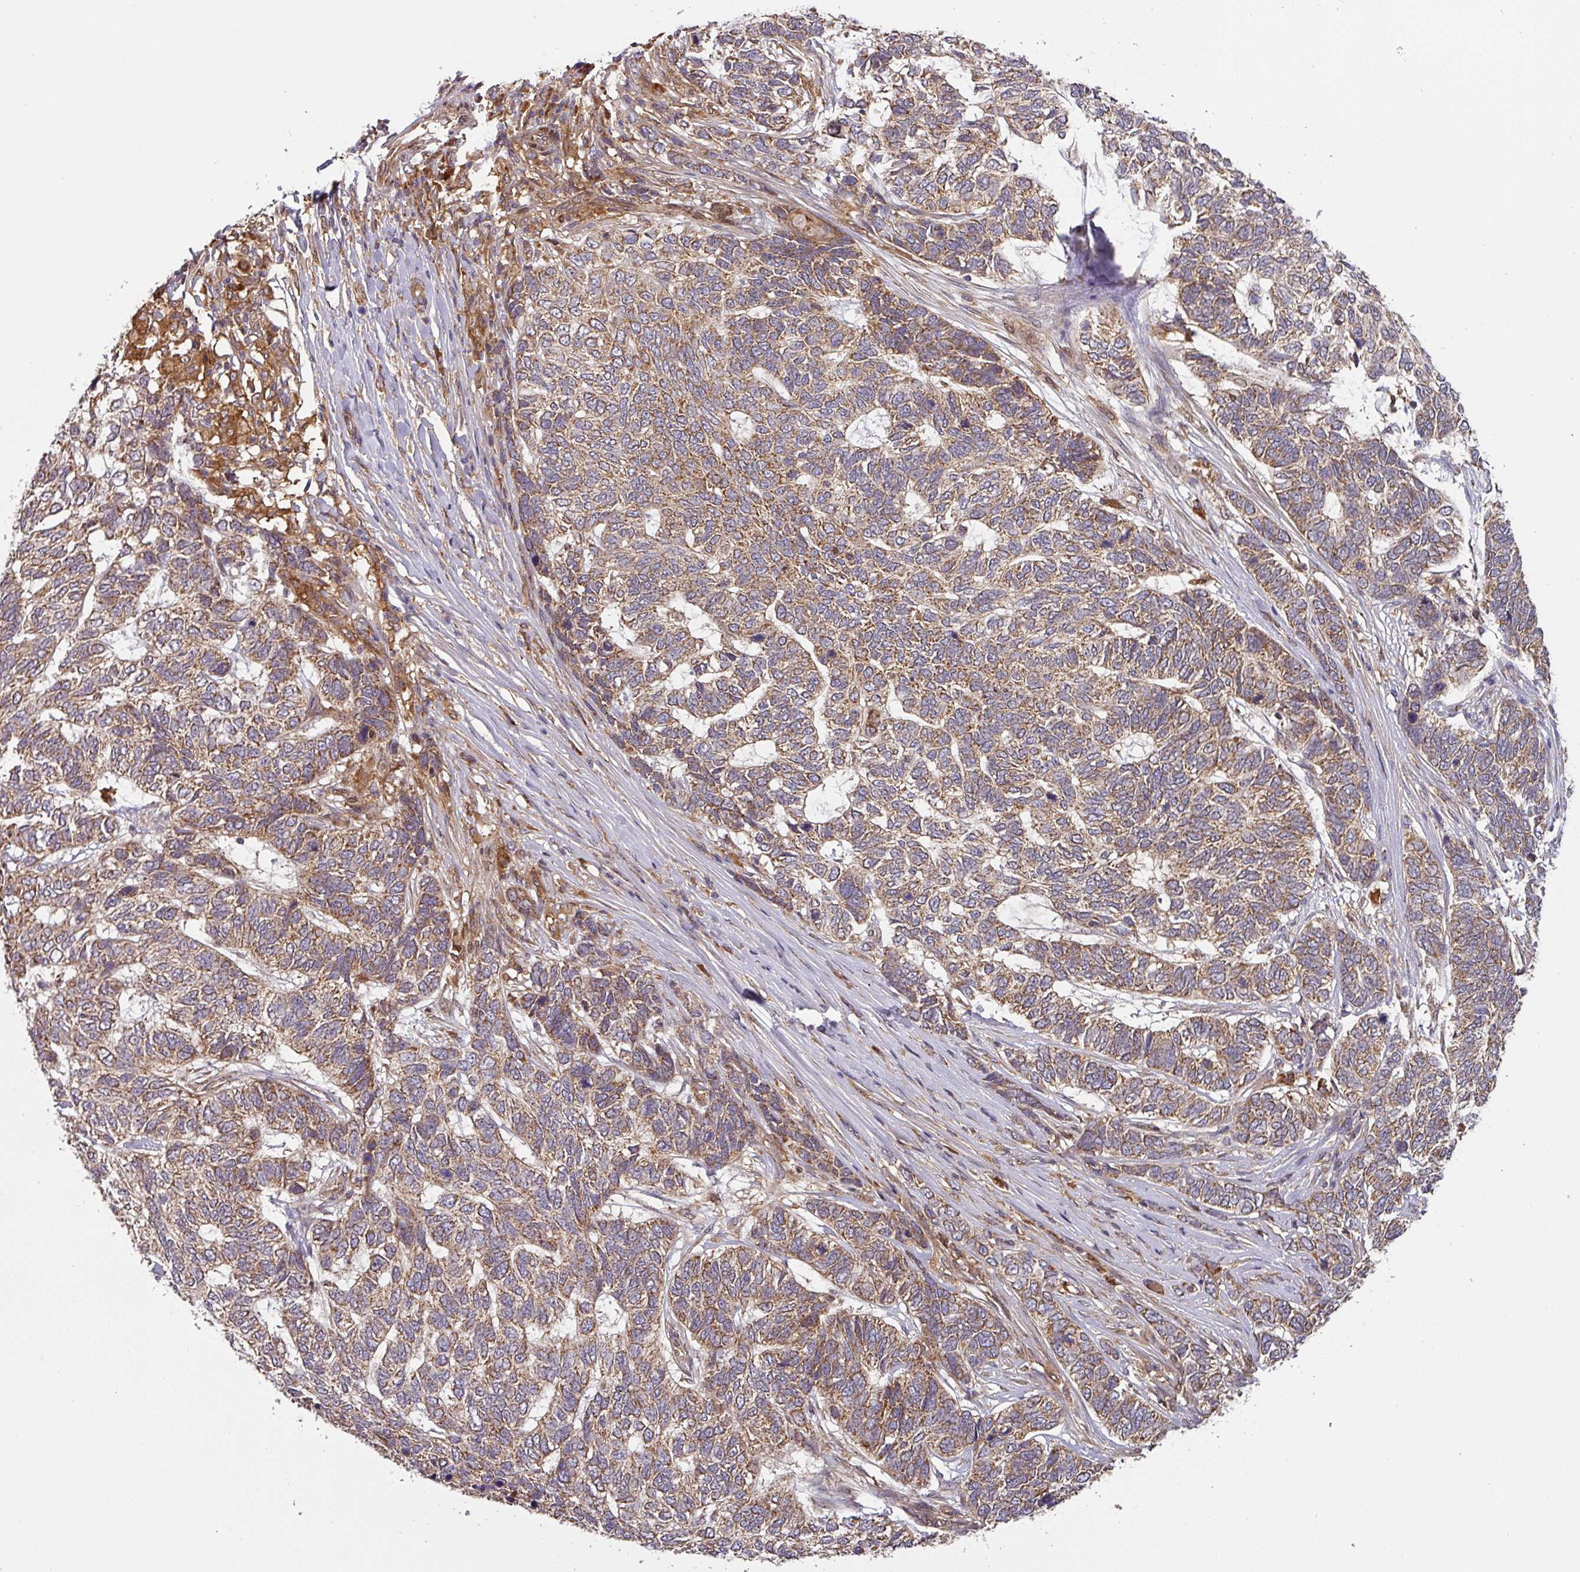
{"staining": {"intensity": "weak", "quantity": "25%-75%", "location": "cytoplasmic/membranous"}, "tissue": "skin cancer", "cell_type": "Tumor cells", "image_type": "cancer", "snomed": [{"axis": "morphology", "description": "Basal cell carcinoma"}, {"axis": "topography", "description": "Skin"}], "caption": "A low amount of weak cytoplasmic/membranous expression is appreciated in approximately 25%-75% of tumor cells in skin cancer (basal cell carcinoma) tissue.", "gene": "MALSU1", "patient": {"sex": "female", "age": 65}}